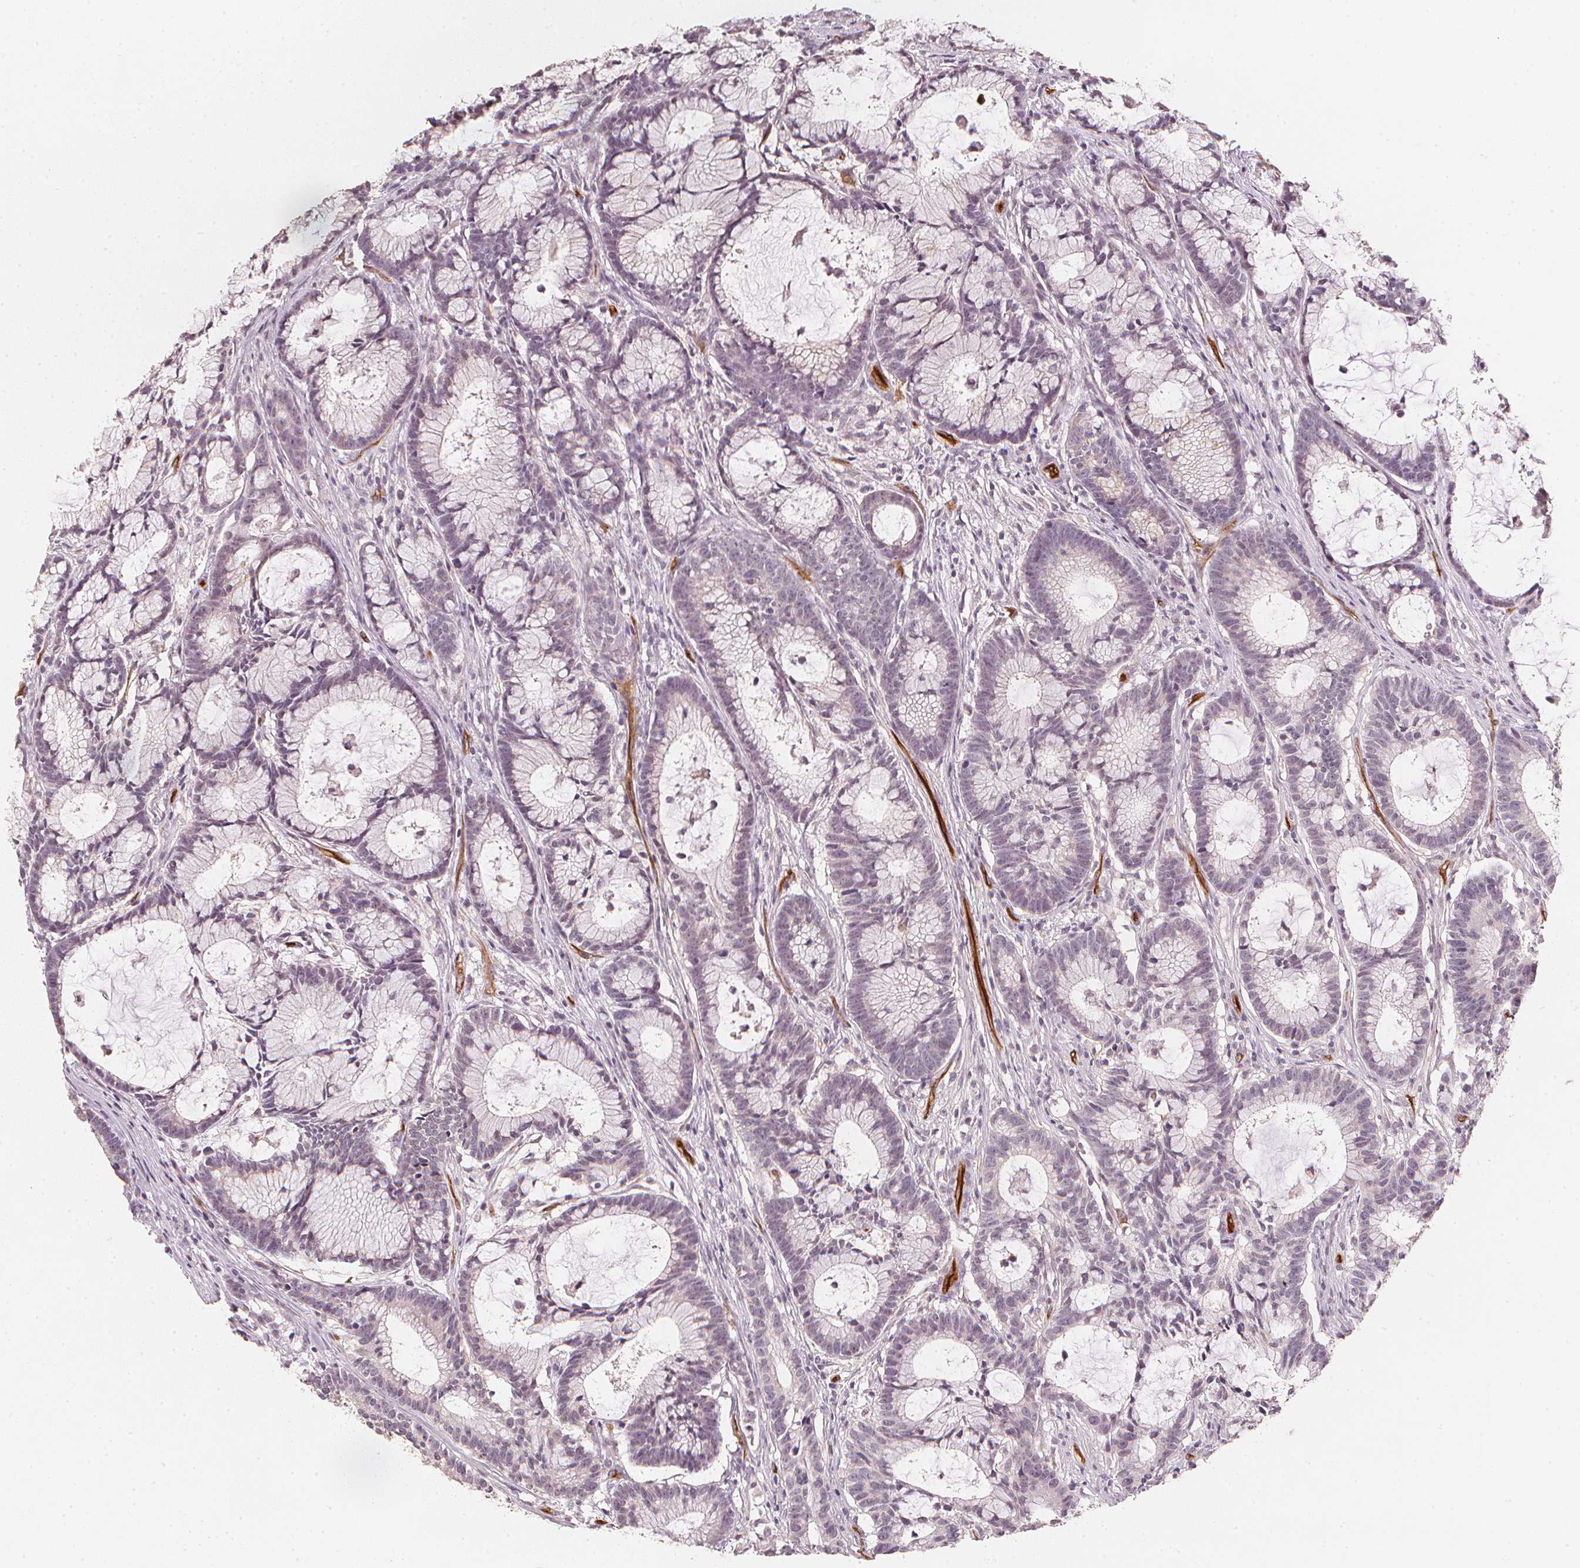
{"staining": {"intensity": "negative", "quantity": "none", "location": "none"}, "tissue": "colorectal cancer", "cell_type": "Tumor cells", "image_type": "cancer", "snomed": [{"axis": "morphology", "description": "Adenocarcinoma, NOS"}, {"axis": "topography", "description": "Colon"}], "caption": "The image demonstrates no significant positivity in tumor cells of colorectal adenocarcinoma. (DAB IHC, high magnification).", "gene": "CIB1", "patient": {"sex": "female", "age": 78}}